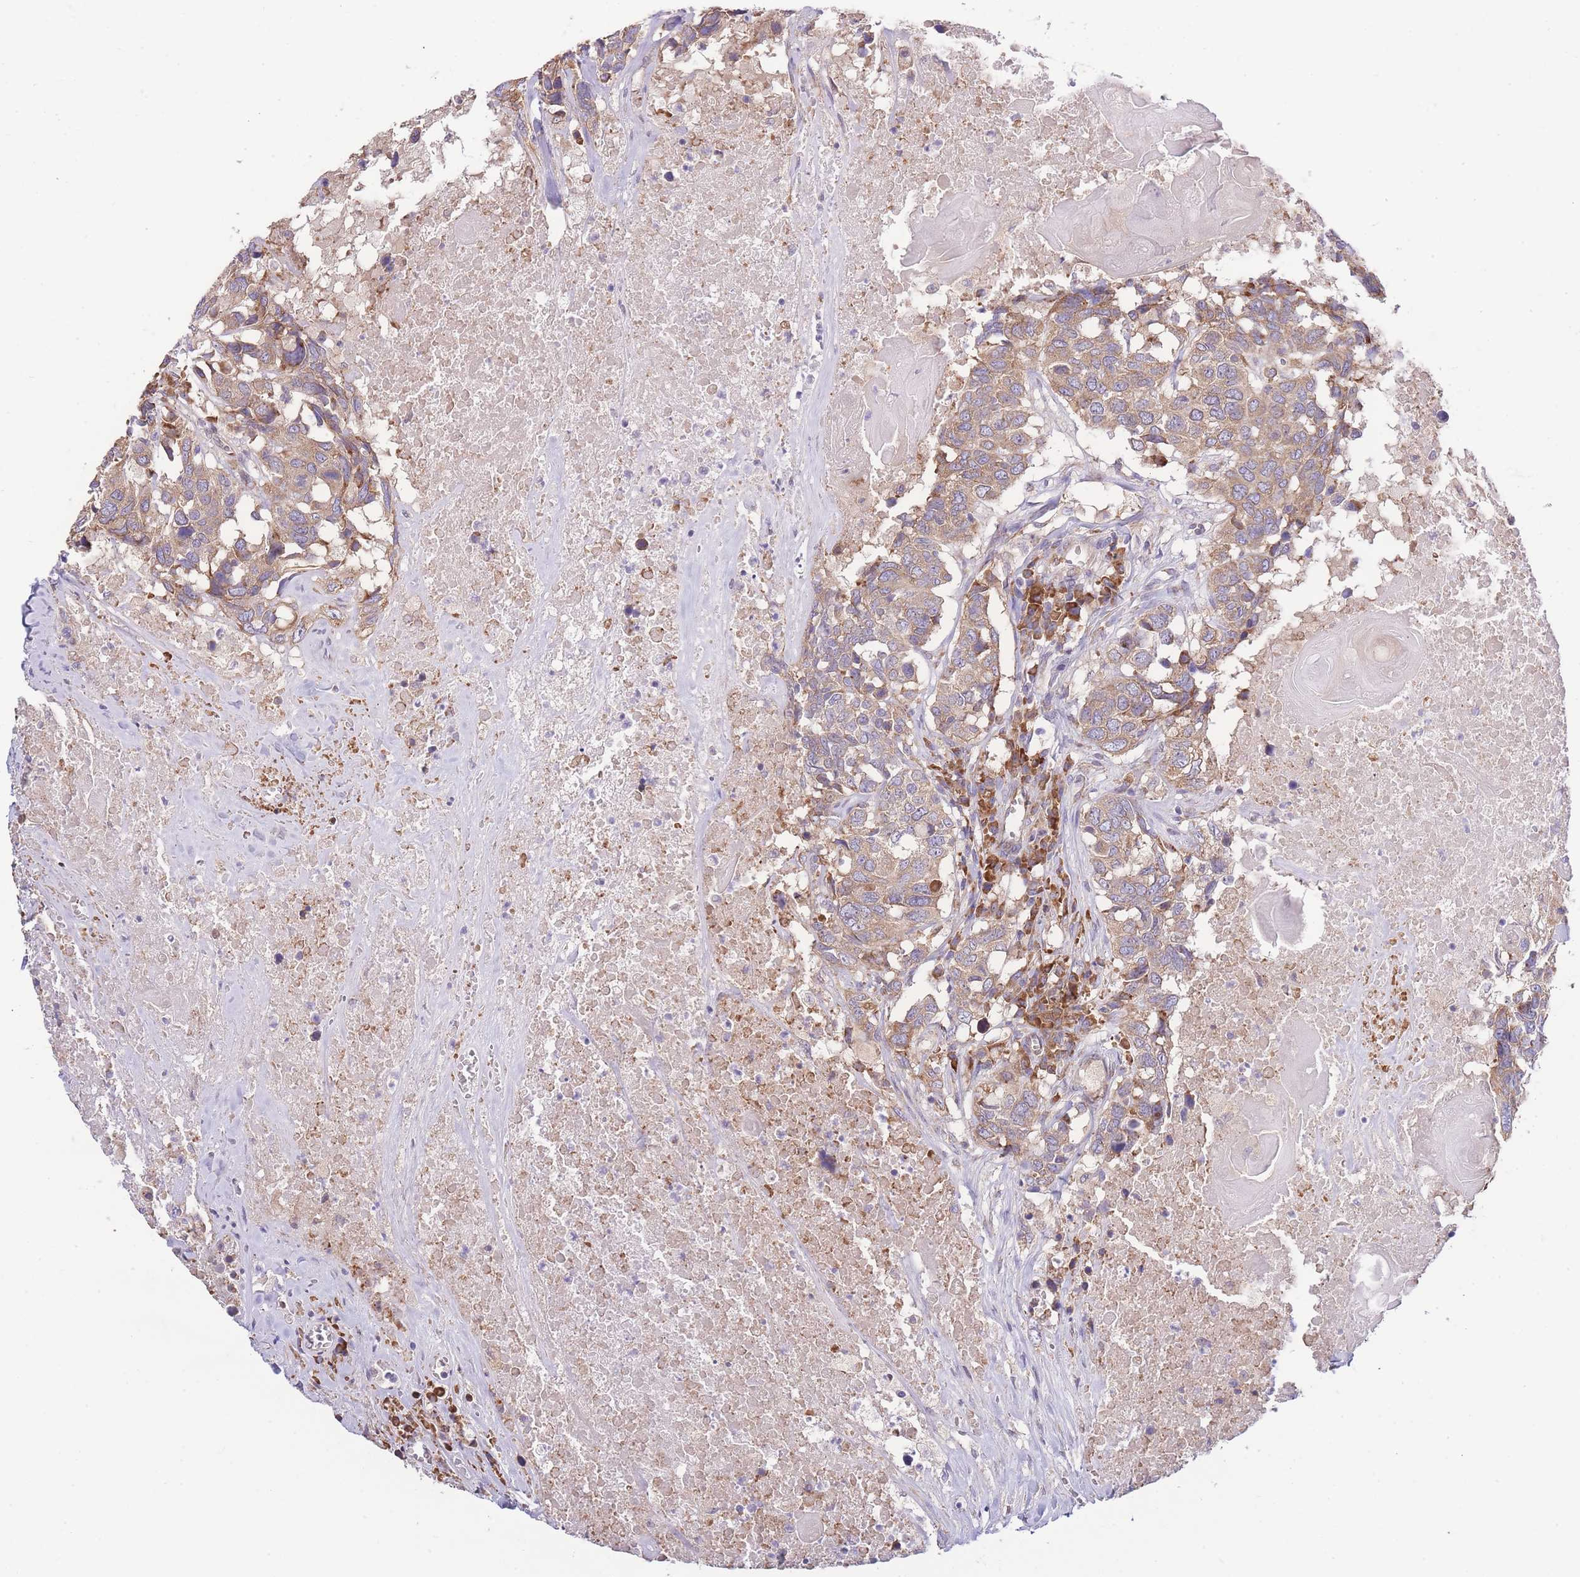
{"staining": {"intensity": "moderate", "quantity": ">75%", "location": "cytoplasmic/membranous"}, "tissue": "head and neck cancer", "cell_type": "Tumor cells", "image_type": "cancer", "snomed": [{"axis": "morphology", "description": "Squamous cell carcinoma, NOS"}, {"axis": "topography", "description": "Head-Neck"}], "caption": "Tumor cells exhibit medium levels of moderate cytoplasmic/membranous expression in about >75% of cells in squamous cell carcinoma (head and neck).", "gene": "BEX1", "patient": {"sex": "male", "age": 66}}